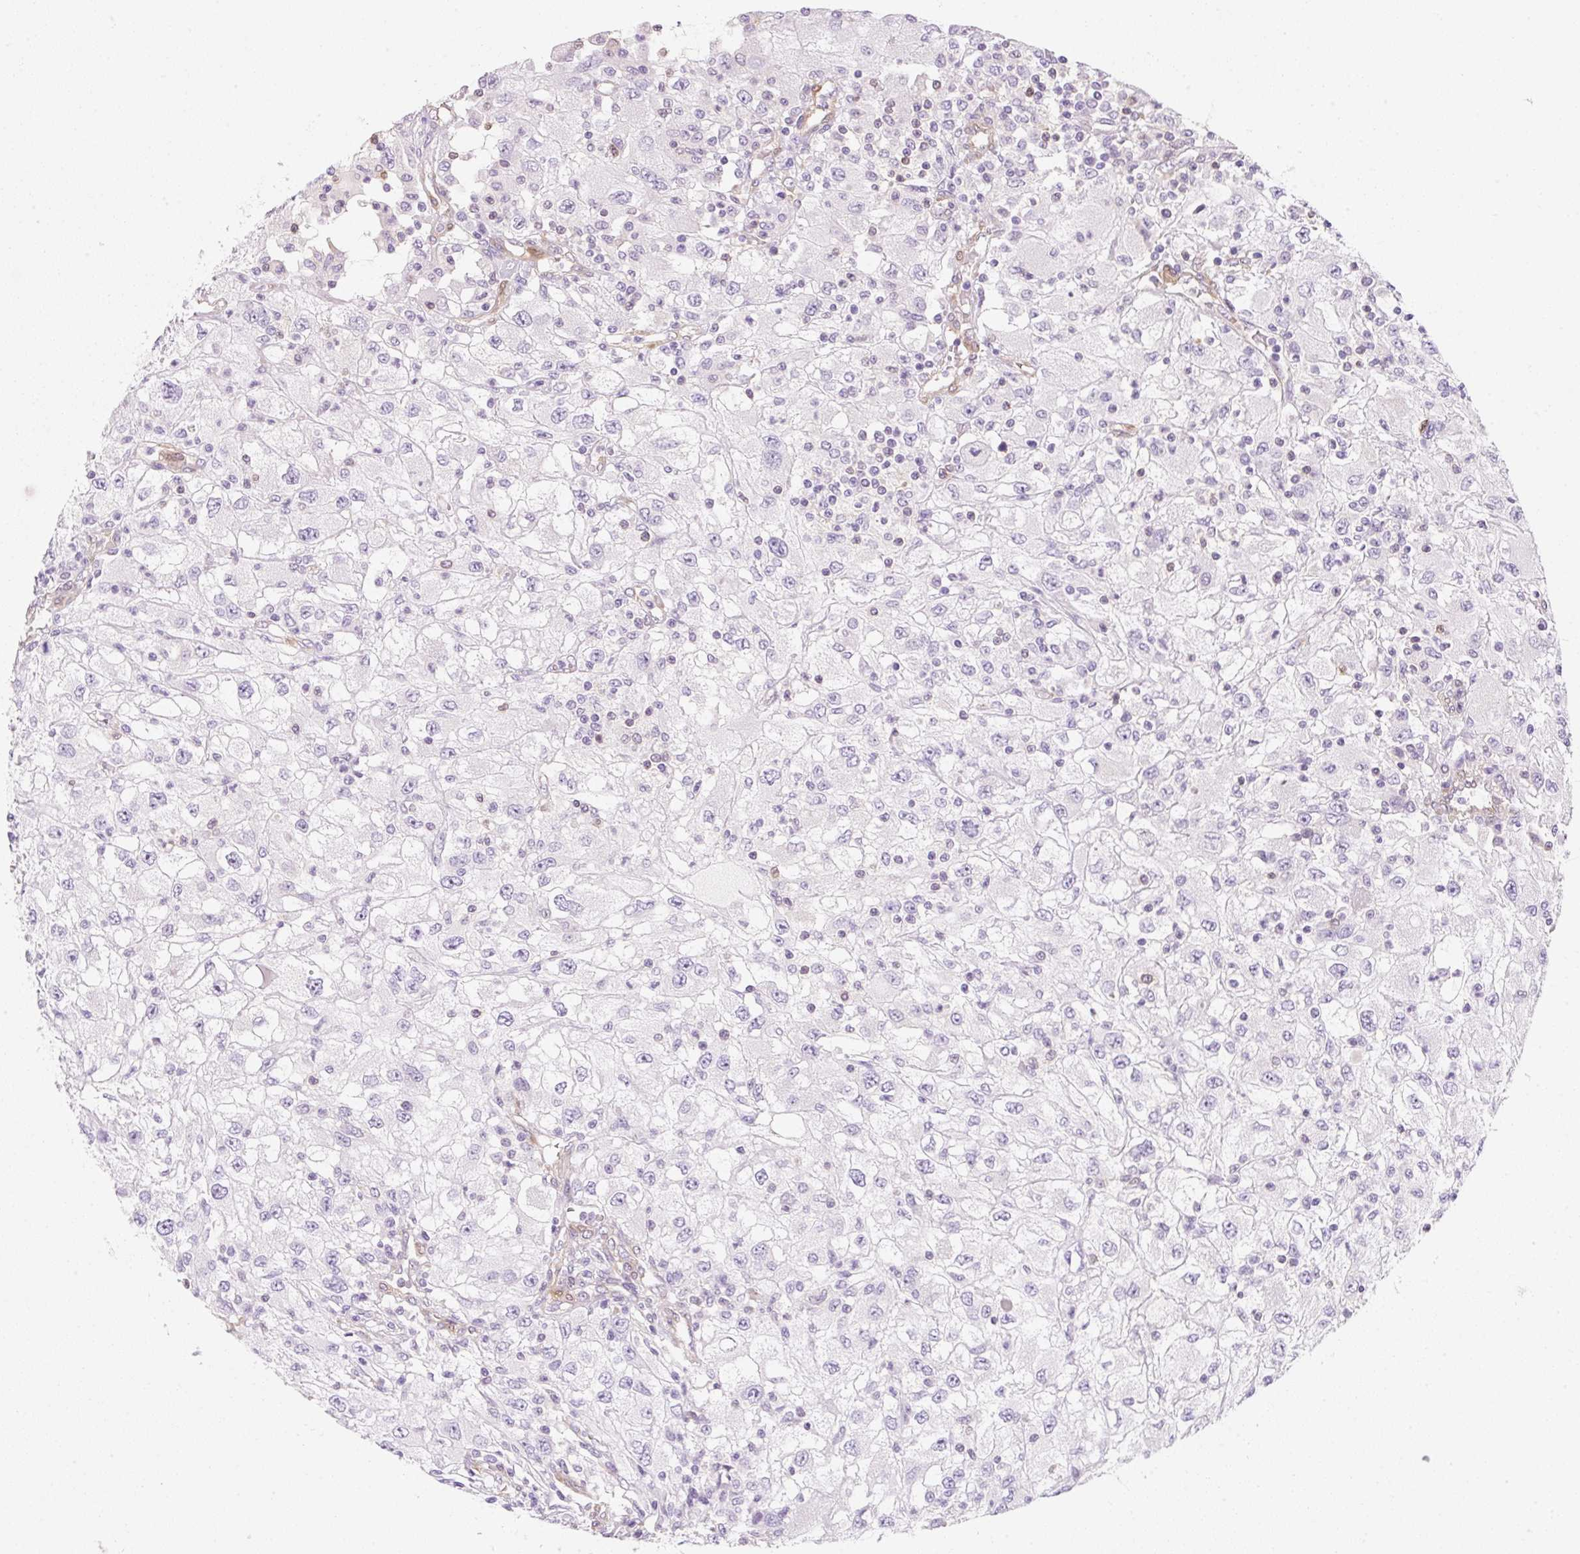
{"staining": {"intensity": "negative", "quantity": "none", "location": "none"}, "tissue": "renal cancer", "cell_type": "Tumor cells", "image_type": "cancer", "snomed": [{"axis": "morphology", "description": "Adenocarcinoma, NOS"}, {"axis": "topography", "description": "Kidney"}], "caption": "IHC image of human renal cancer (adenocarcinoma) stained for a protein (brown), which reveals no staining in tumor cells. (DAB immunohistochemistry (IHC), high magnification).", "gene": "FABP5", "patient": {"sex": "female", "age": 67}}